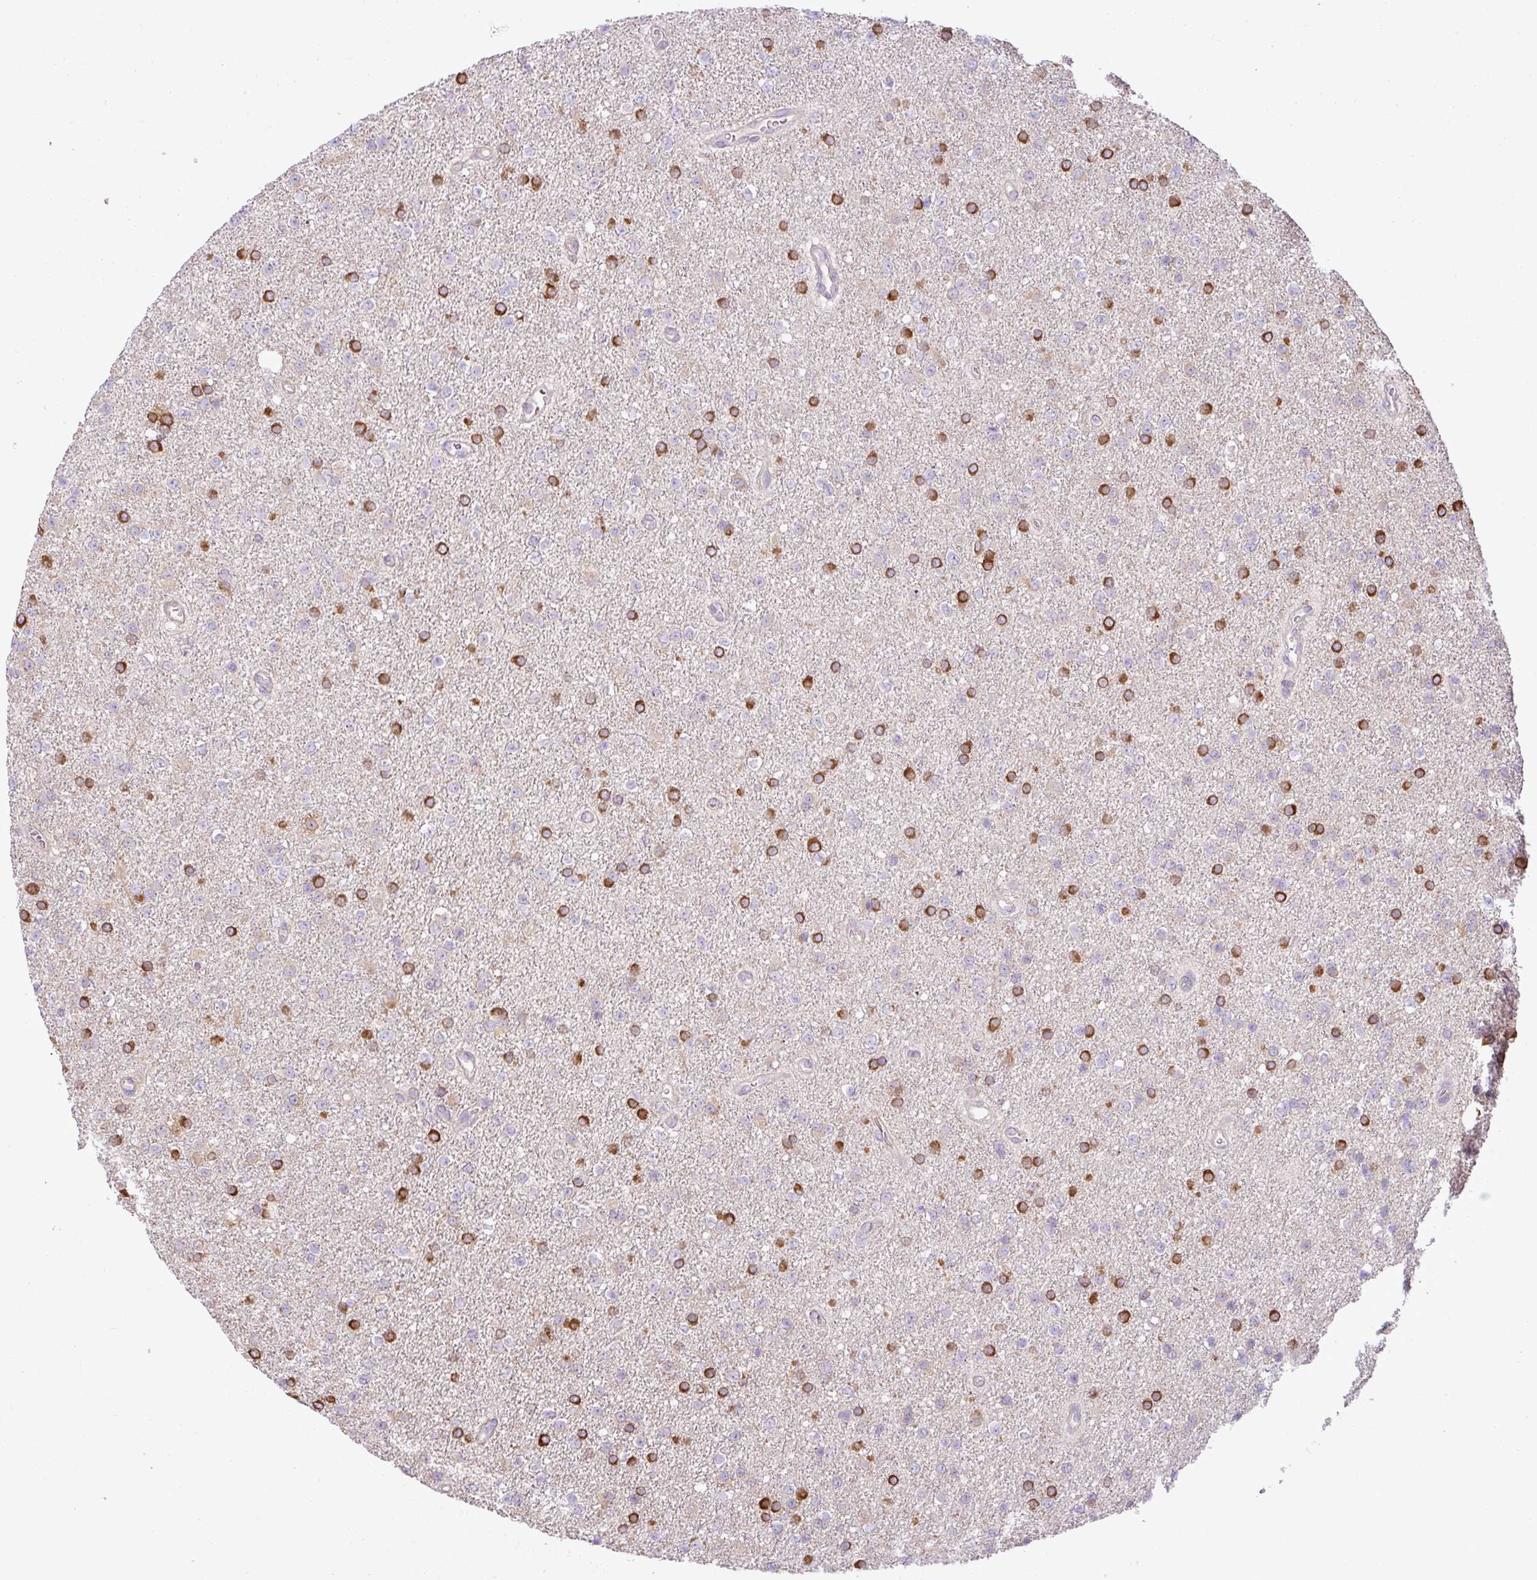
{"staining": {"intensity": "strong", "quantity": ">75%", "location": "cytoplasmic/membranous"}, "tissue": "glioma", "cell_type": "Tumor cells", "image_type": "cancer", "snomed": [{"axis": "morphology", "description": "Glioma, malignant, Low grade"}, {"axis": "topography", "description": "Brain"}], "caption": "Immunohistochemical staining of human malignant glioma (low-grade) displays strong cytoplasmic/membranous protein positivity in about >75% of tumor cells.", "gene": "COX18", "patient": {"sex": "female", "age": 34}}